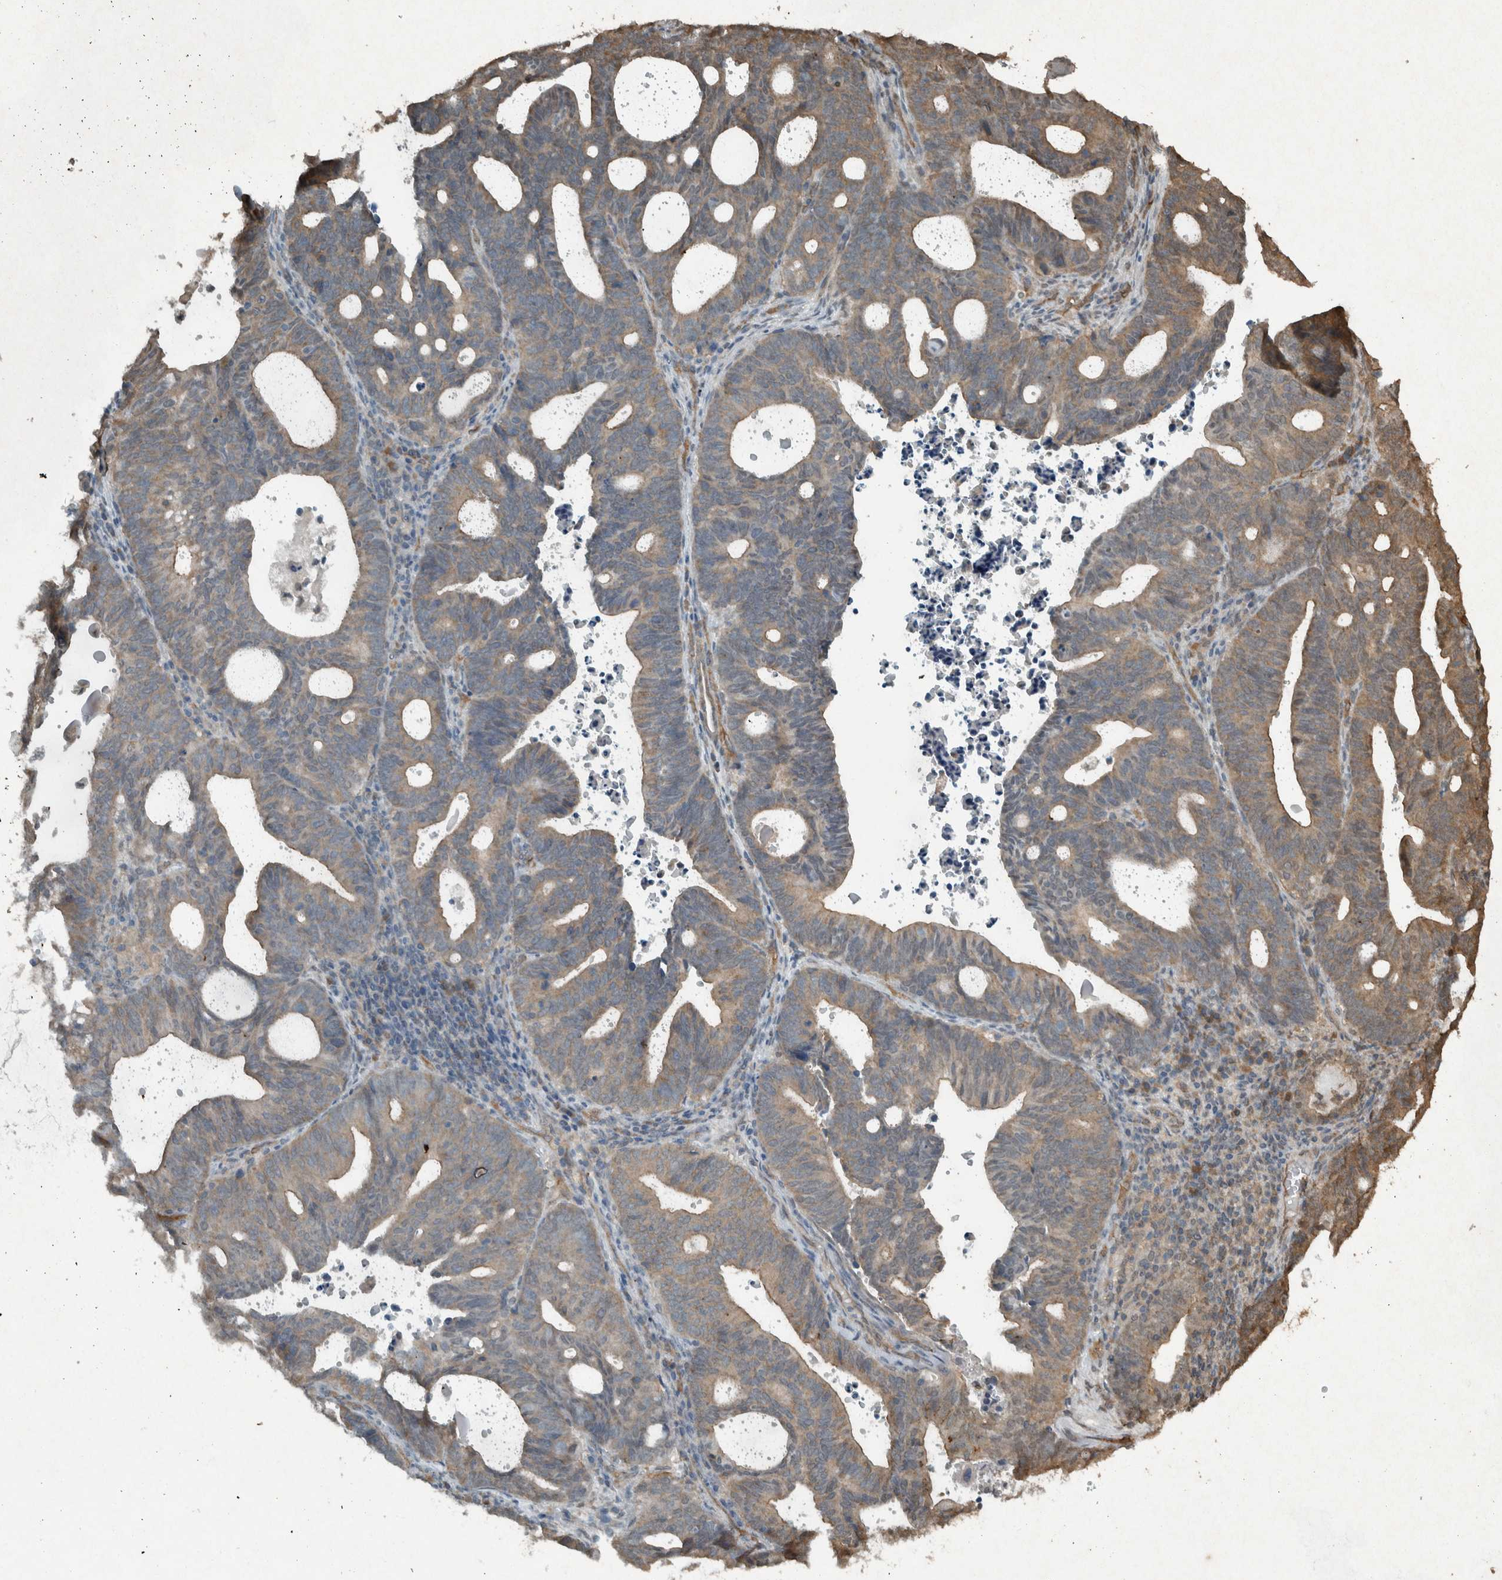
{"staining": {"intensity": "moderate", "quantity": "25%-75%", "location": "cytoplasmic/membranous"}, "tissue": "endometrial cancer", "cell_type": "Tumor cells", "image_type": "cancer", "snomed": [{"axis": "morphology", "description": "Adenocarcinoma, NOS"}, {"axis": "topography", "description": "Uterus"}], "caption": "Tumor cells display medium levels of moderate cytoplasmic/membranous positivity in approximately 25%-75% of cells in human endometrial adenocarcinoma.", "gene": "ARHGEF12", "patient": {"sex": "female", "age": 83}}